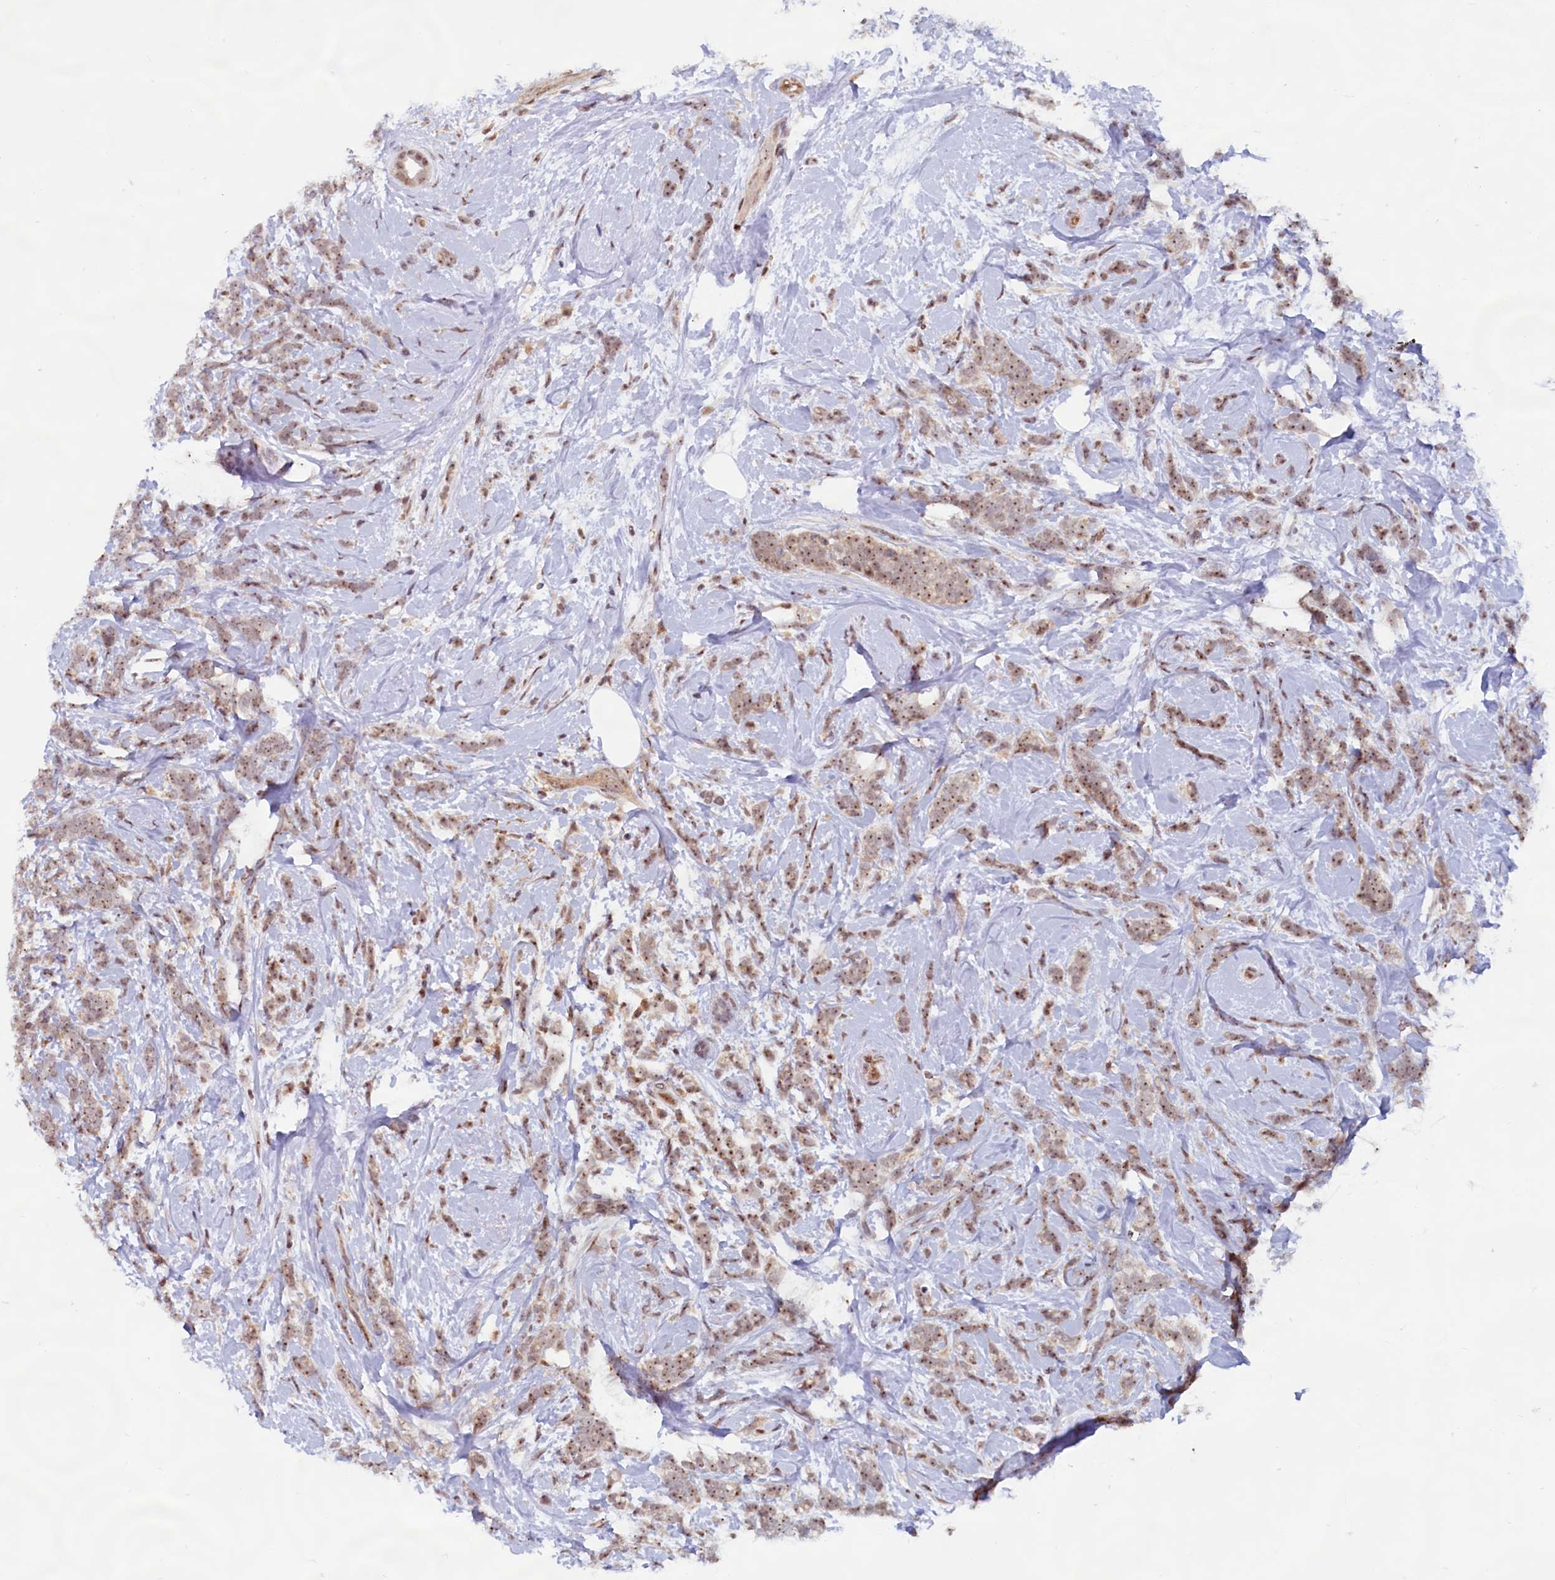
{"staining": {"intensity": "moderate", "quantity": ">75%", "location": "nuclear"}, "tissue": "breast cancer", "cell_type": "Tumor cells", "image_type": "cancer", "snomed": [{"axis": "morphology", "description": "Lobular carcinoma"}, {"axis": "topography", "description": "Breast"}], "caption": "DAB (3,3'-diaminobenzidine) immunohistochemical staining of lobular carcinoma (breast) exhibits moderate nuclear protein positivity in approximately >75% of tumor cells.", "gene": "C1D", "patient": {"sex": "female", "age": 58}}